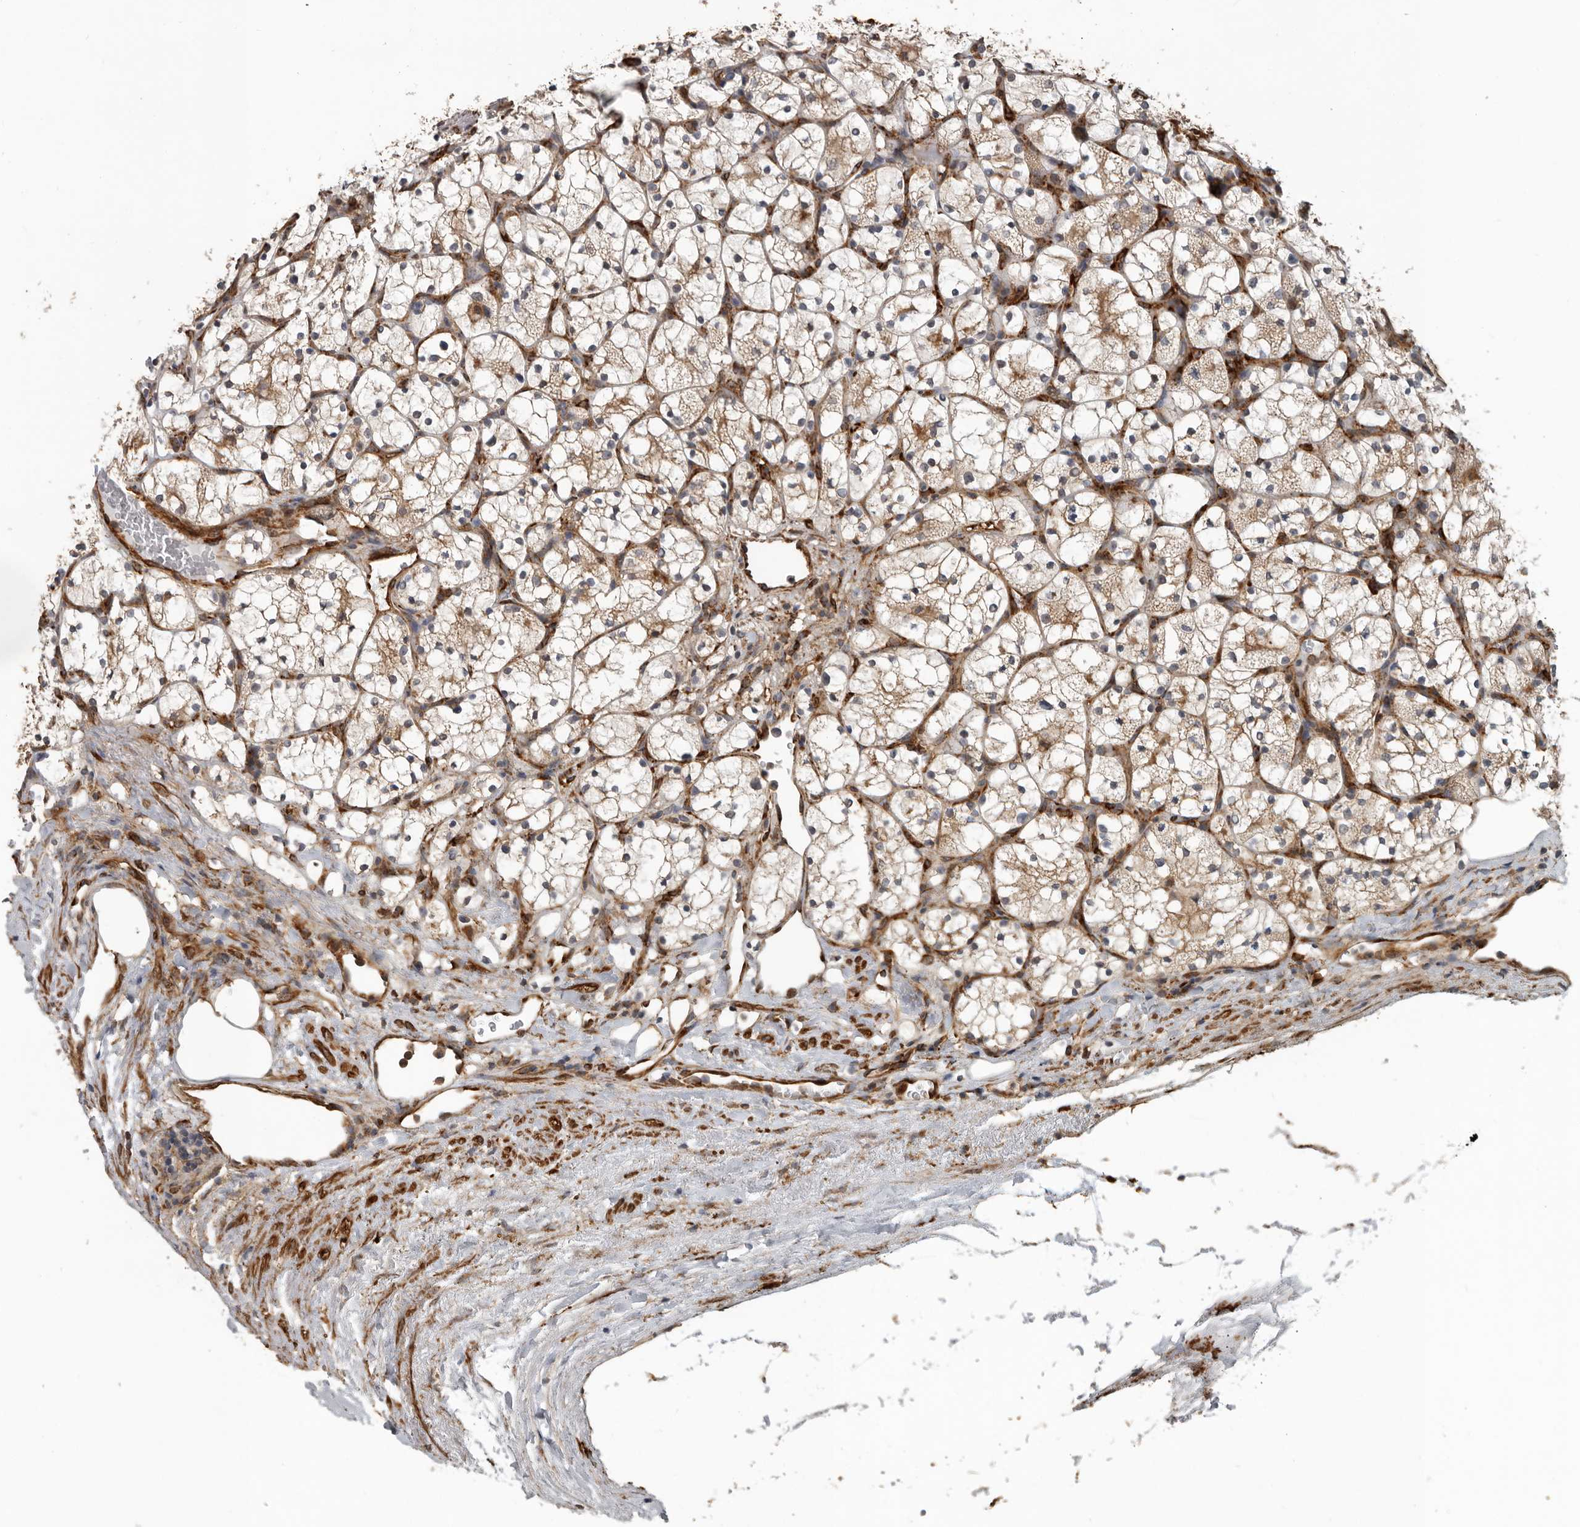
{"staining": {"intensity": "moderate", "quantity": ">75%", "location": "cytoplasmic/membranous"}, "tissue": "renal cancer", "cell_type": "Tumor cells", "image_type": "cancer", "snomed": [{"axis": "morphology", "description": "Adenocarcinoma, NOS"}, {"axis": "topography", "description": "Kidney"}], "caption": "Human renal cancer (adenocarcinoma) stained with a protein marker exhibits moderate staining in tumor cells.", "gene": "CEP350", "patient": {"sex": "female", "age": 69}}